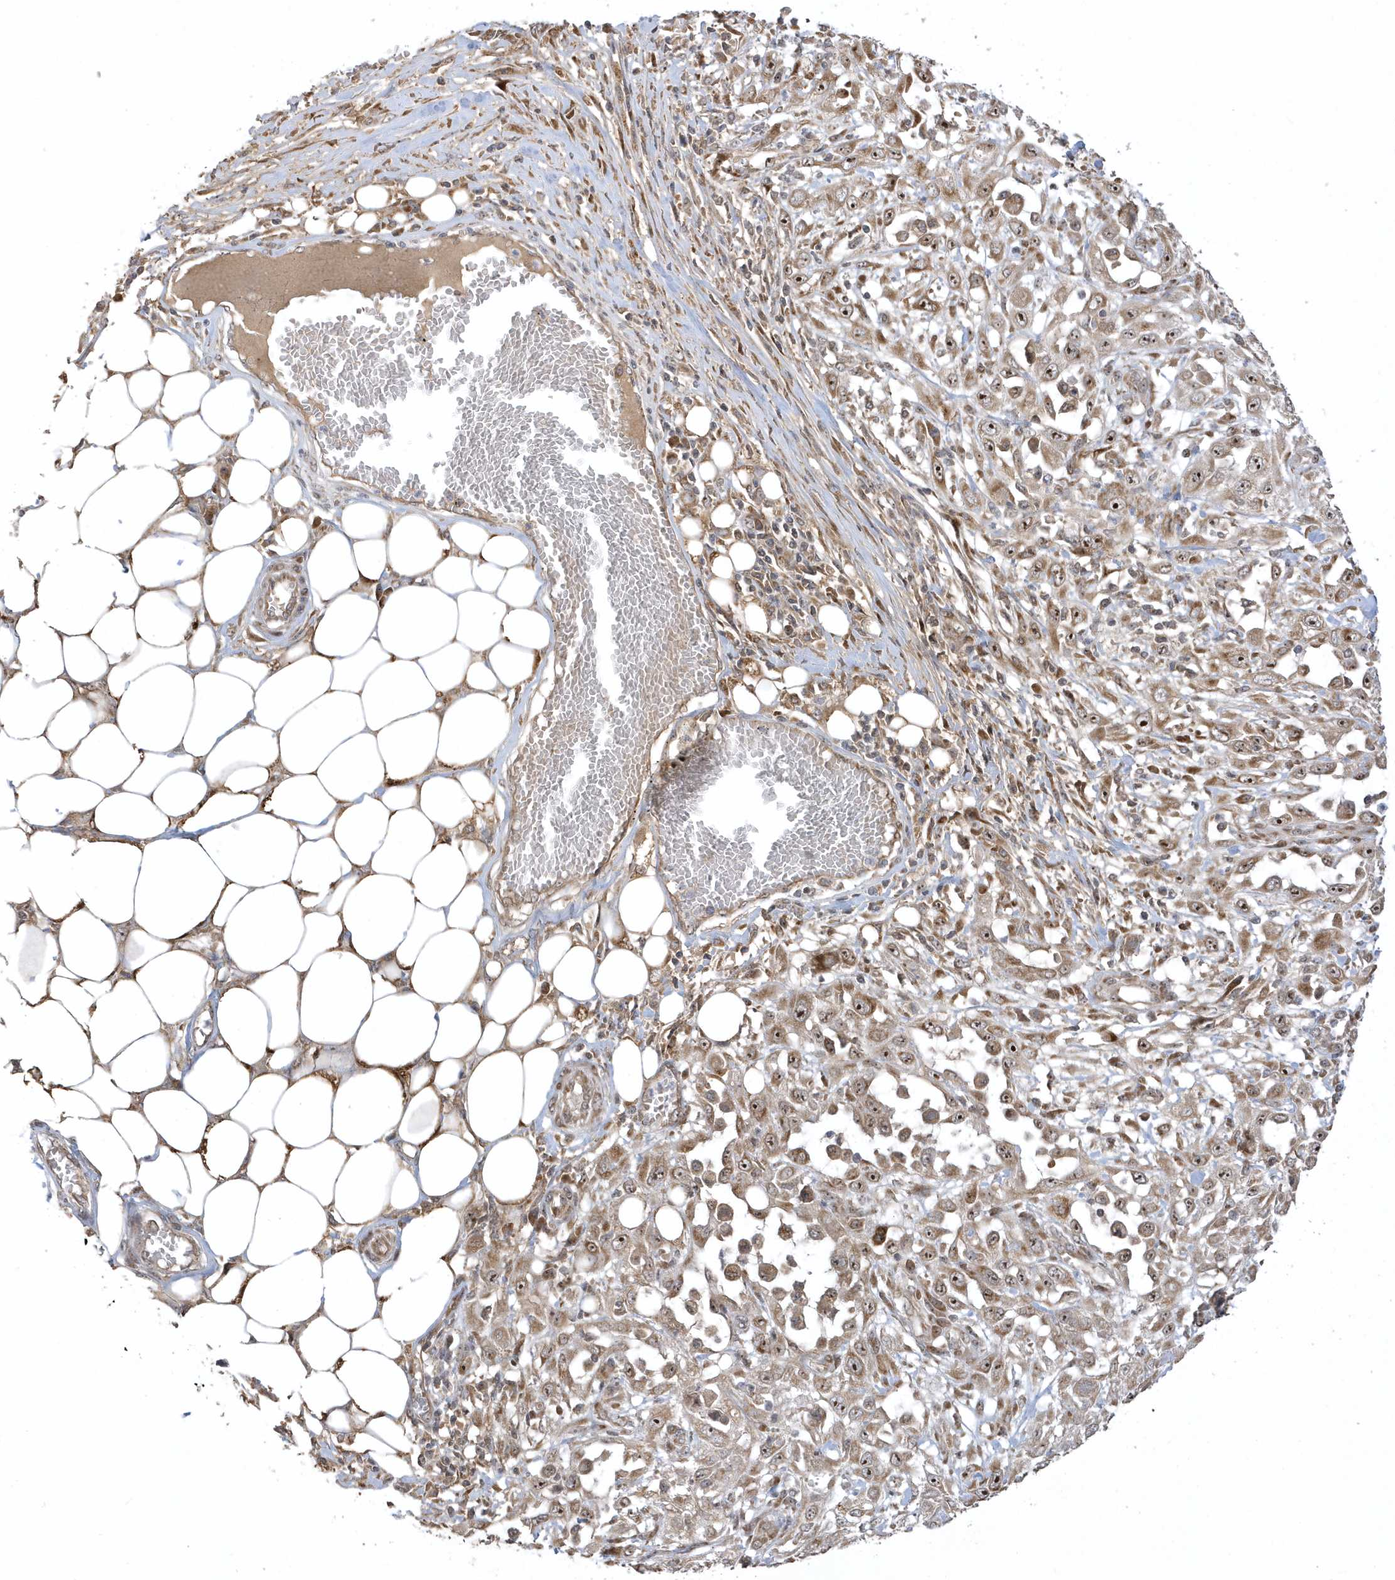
{"staining": {"intensity": "moderate", "quantity": "25%-75%", "location": "cytoplasmic/membranous,nuclear"}, "tissue": "skin cancer", "cell_type": "Tumor cells", "image_type": "cancer", "snomed": [{"axis": "morphology", "description": "Squamous cell carcinoma, NOS"}, {"axis": "morphology", "description": "Squamous cell carcinoma, metastatic, NOS"}, {"axis": "topography", "description": "Skin"}, {"axis": "topography", "description": "Lymph node"}], "caption": "High-magnification brightfield microscopy of metastatic squamous cell carcinoma (skin) stained with DAB (3,3'-diaminobenzidine) (brown) and counterstained with hematoxylin (blue). tumor cells exhibit moderate cytoplasmic/membranous and nuclear staining is appreciated in about25%-75% of cells.", "gene": "ECM2", "patient": {"sex": "male", "age": 75}}